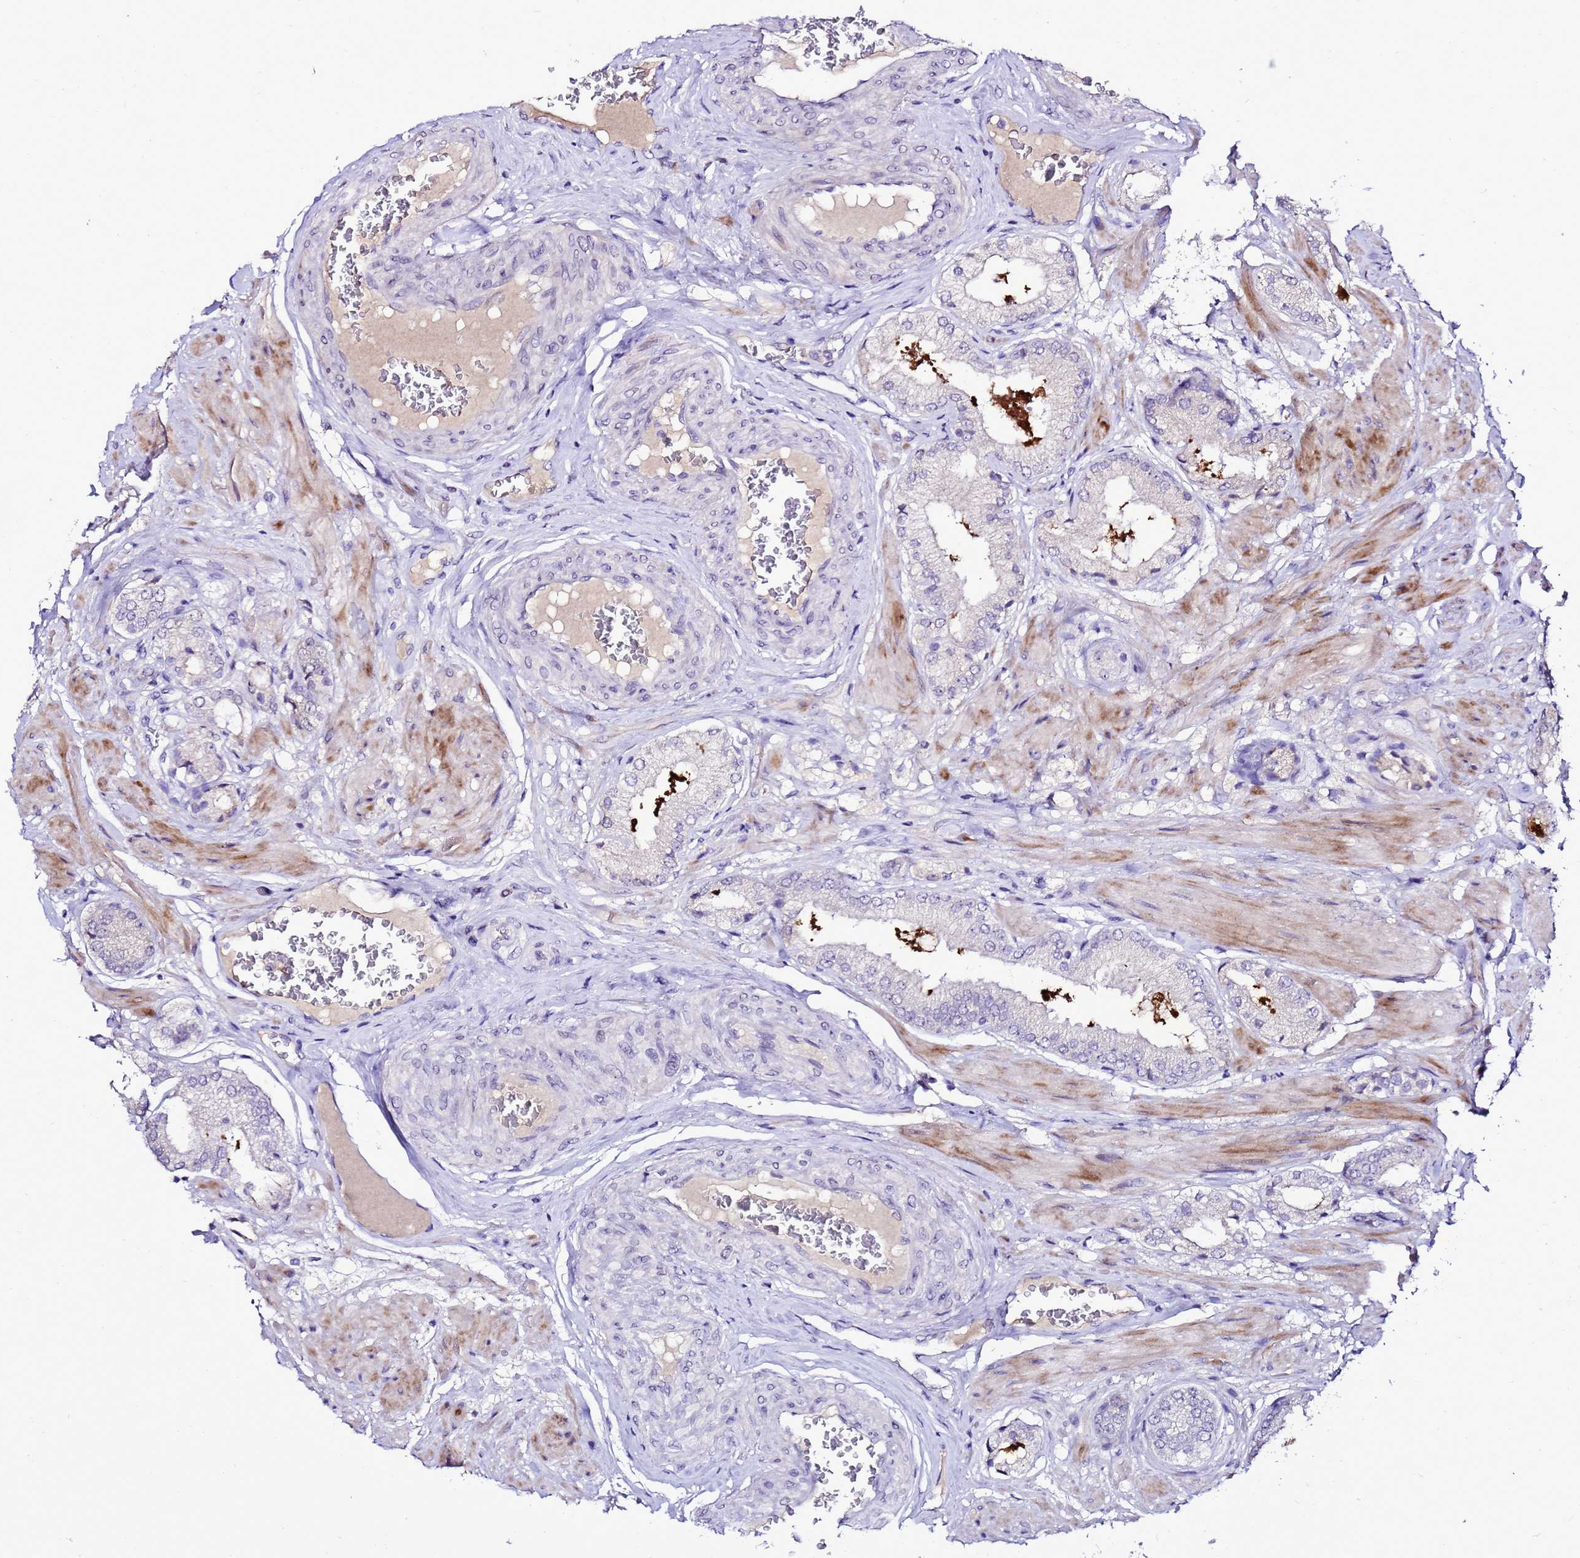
{"staining": {"intensity": "negative", "quantity": "none", "location": "none"}, "tissue": "prostate cancer", "cell_type": "Tumor cells", "image_type": "cancer", "snomed": [{"axis": "morphology", "description": "Adenocarcinoma, High grade"}, {"axis": "topography", "description": "Prostate and seminal vesicle, NOS"}], "caption": "A high-resolution histopathology image shows IHC staining of prostate adenocarcinoma (high-grade), which shows no significant staining in tumor cells.", "gene": "C19orf47", "patient": {"sex": "male", "age": 64}}